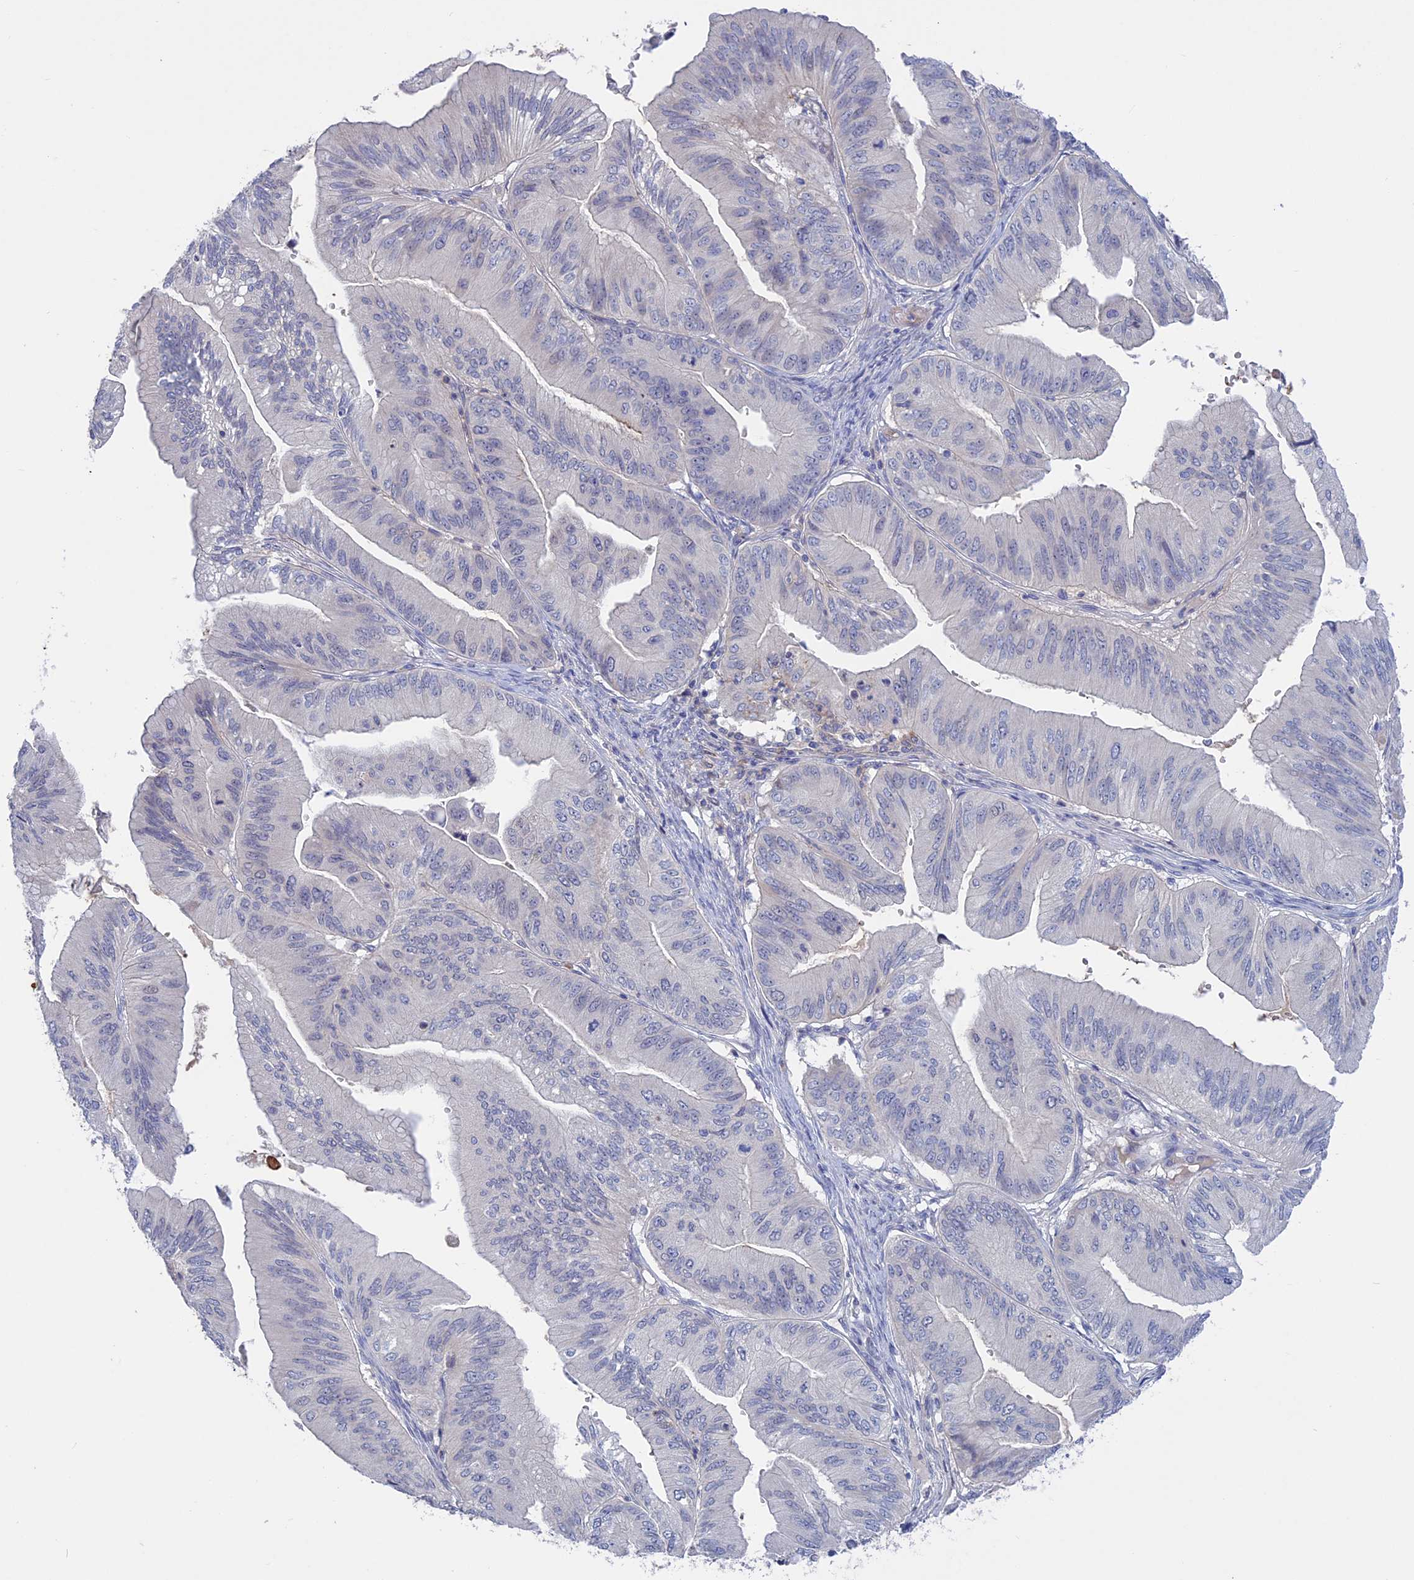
{"staining": {"intensity": "negative", "quantity": "none", "location": "none"}, "tissue": "ovarian cancer", "cell_type": "Tumor cells", "image_type": "cancer", "snomed": [{"axis": "morphology", "description": "Cystadenocarcinoma, mucinous, NOS"}, {"axis": "topography", "description": "Ovary"}], "caption": "Immunohistochemistry photomicrograph of neoplastic tissue: mucinous cystadenocarcinoma (ovarian) stained with DAB demonstrates no significant protein positivity in tumor cells. (DAB (3,3'-diaminobenzidine) immunohistochemistry with hematoxylin counter stain).", "gene": "SLC2A6", "patient": {"sex": "female", "age": 61}}